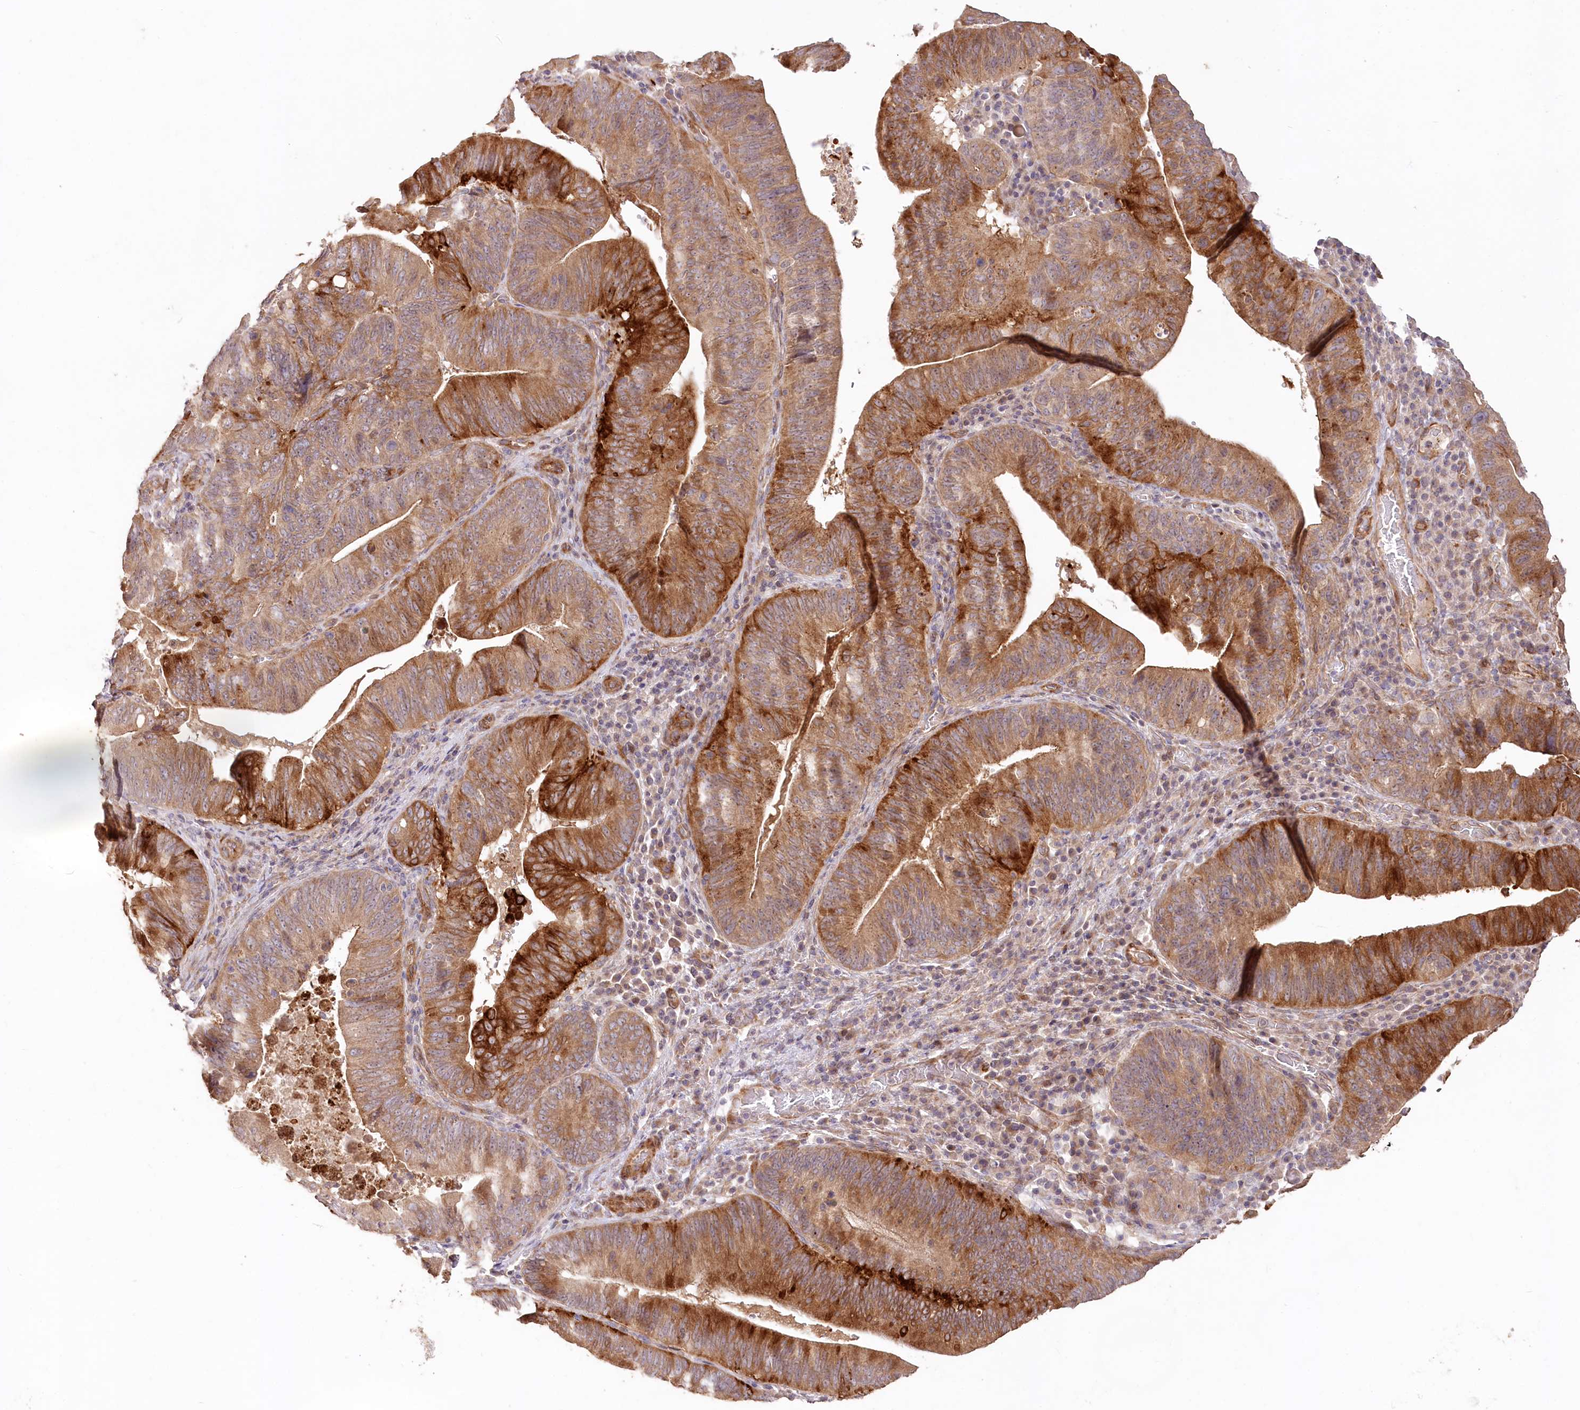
{"staining": {"intensity": "strong", "quantity": ">75%", "location": "cytoplasmic/membranous"}, "tissue": "pancreatic cancer", "cell_type": "Tumor cells", "image_type": "cancer", "snomed": [{"axis": "morphology", "description": "Adenocarcinoma, NOS"}, {"axis": "topography", "description": "Pancreas"}], "caption": "The photomicrograph shows immunohistochemical staining of pancreatic adenocarcinoma. There is strong cytoplasmic/membranous expression is identified in about >75% of tumor cells. (DAB (3,3'-diaminobenzidine) IHC, brown staining for protein, blue staining for nuclei).", "gene": "IRAK1BP1", "patient": {"sex": "male", "age": 63}}